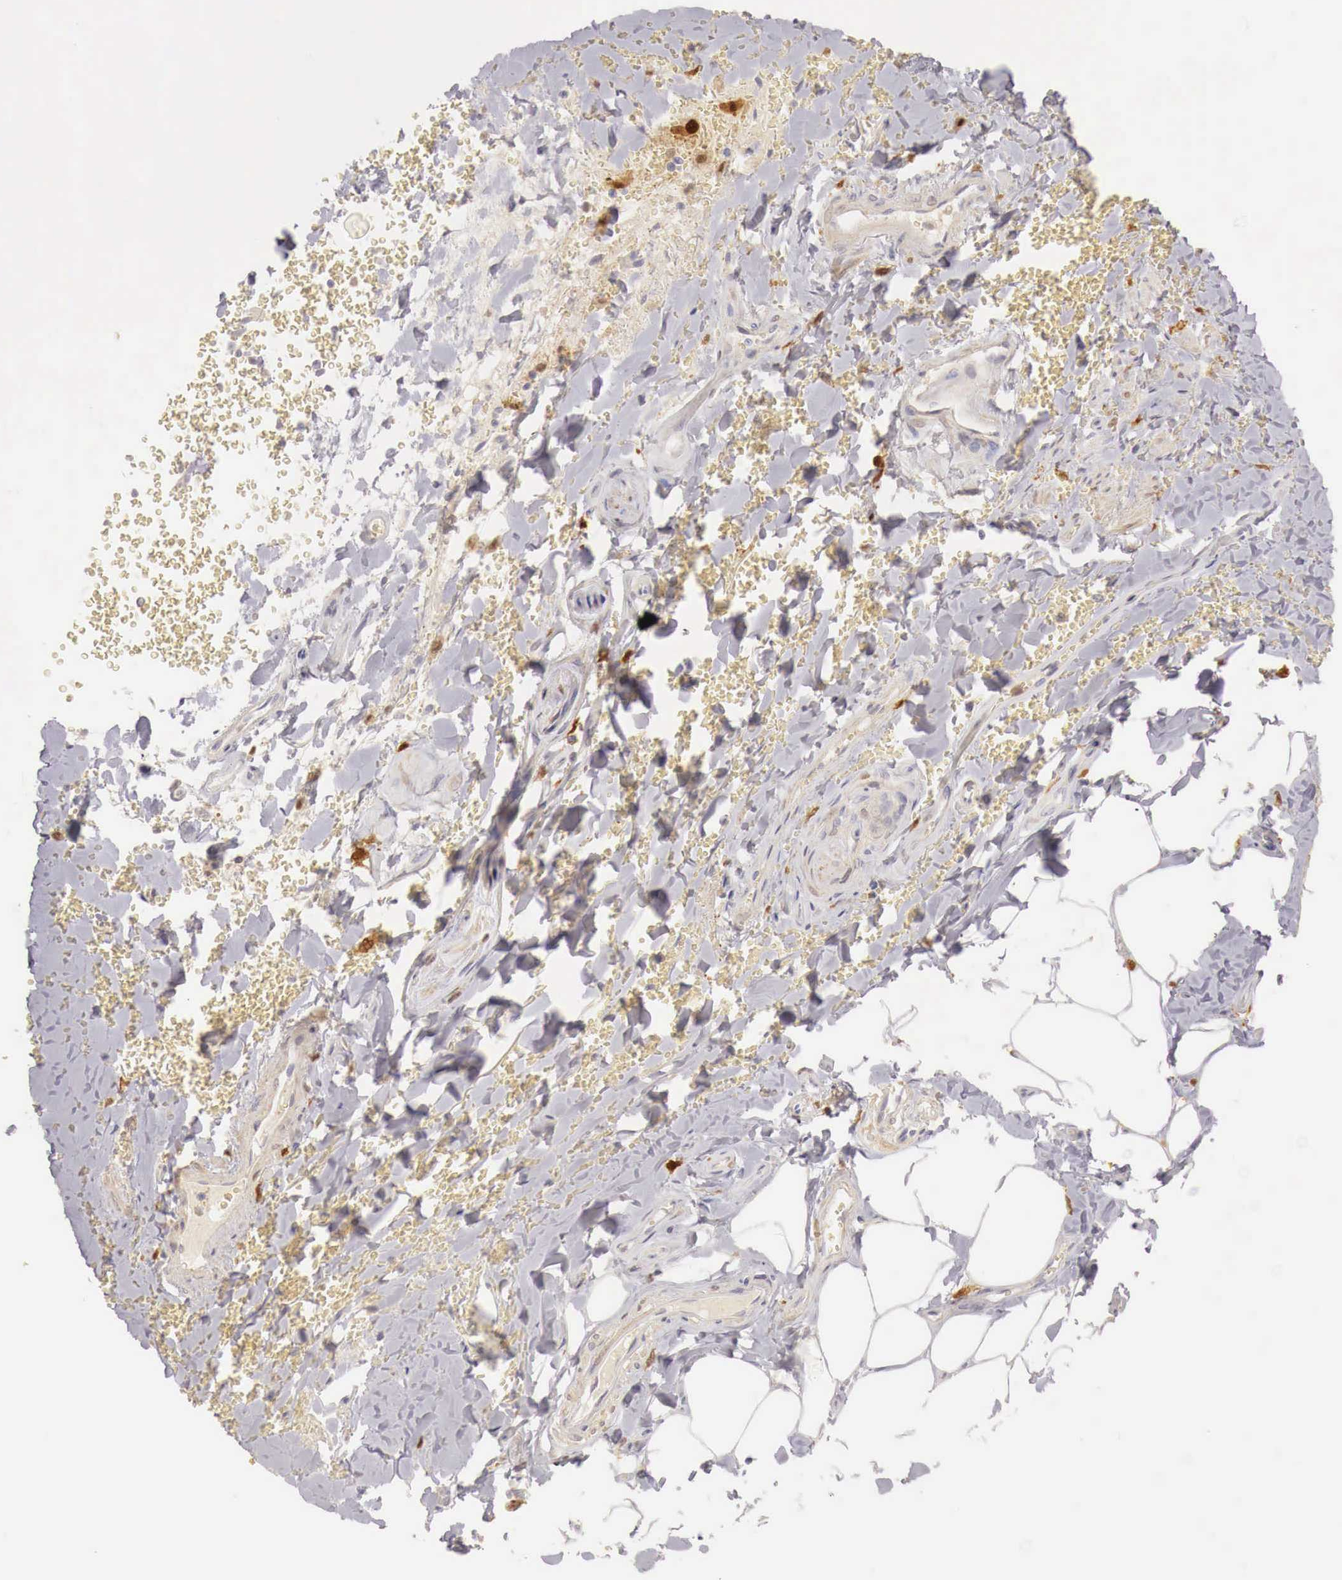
{"staining": {"intensity": "negative", "quantity": "none", "location": "none"}, "tissue": "adipose tissue", "cell_type": "Adipocytes", "image_type": "normal", "snomed": [{"axis": "morphology", "description": "Normal tissue, NOS"}, {"axis": "topography", "description": "Cartilage tissue"}, {"axis": "topography", "description": "Lung"}], "caption": "Immunohistochemistry micrograph of normal adipose tissue: adipose tissue stained with DAB demonstrates no significant protein staining in adipocytes. (DAB (3,3'-diaminobenzidine) immunohistochemistry (IHC) visualized using brightfield microscopy, high magnification).", "gene": "RENBP", "patient": {"sex": "male", "age": 65}}